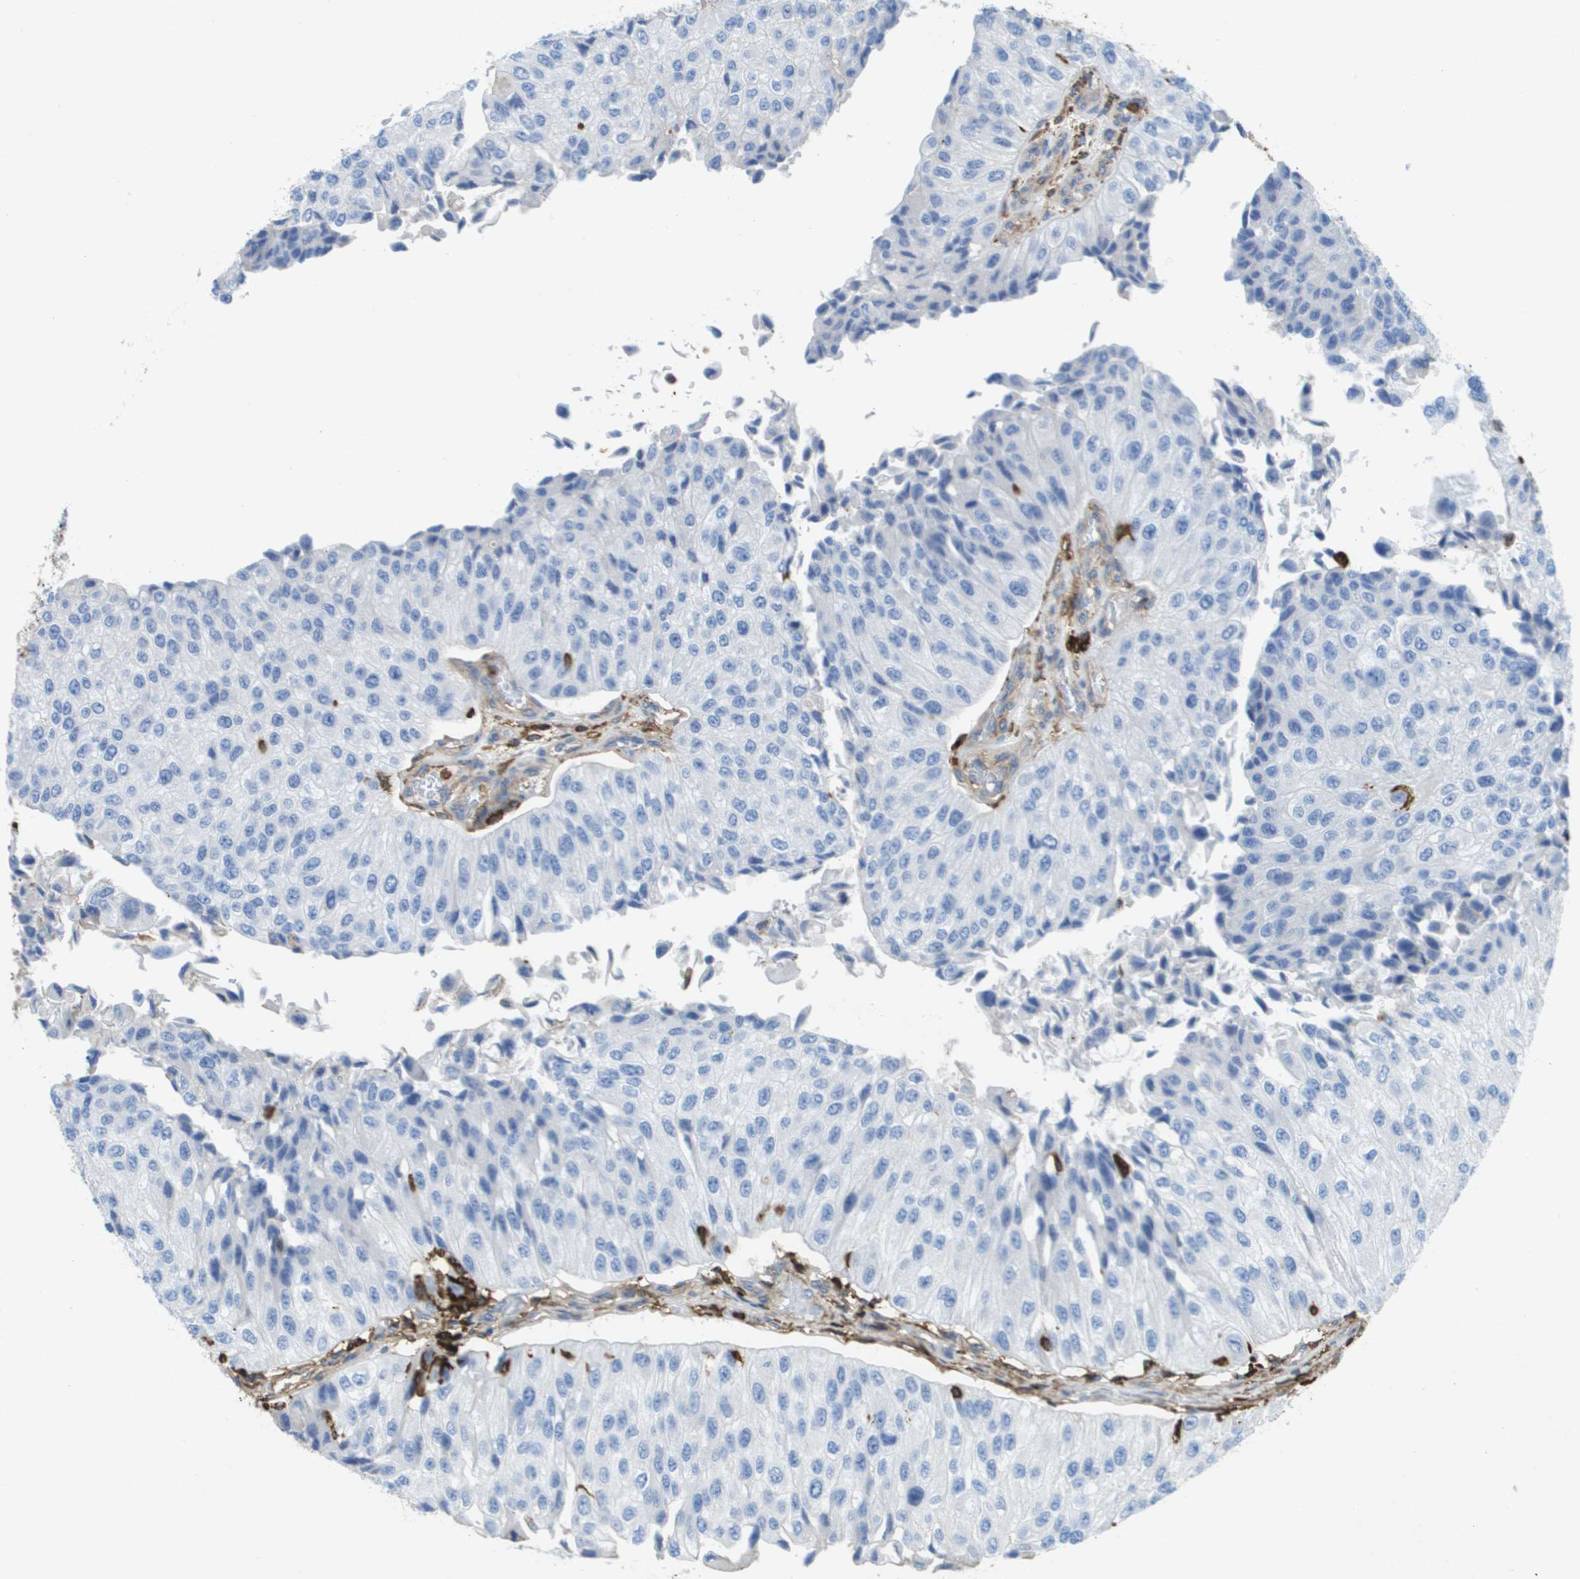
{"staining": {"intensity": "negative", "quantity": "none", "location": "none"}, "tissue": "urothelial cancer", "cell_type": "Tumor cells", "image_type": "cancer", "snomed": [{"axis": "morphology", "description": "Urothelial carcinoma, High grade"}, {"axis": "topography", "description": "Kidney"}, {"axis": "topography", "description": "Urinary bladder"}], "caption": "Immunohistochemistry (IHC) histopathology image of human urothelial carcinoma (high-grade) stained for a protein (brown), which exhibits no staining in tumor cells.", "gene": "PASK", "patient": {"sex": "male", "age": 77}}